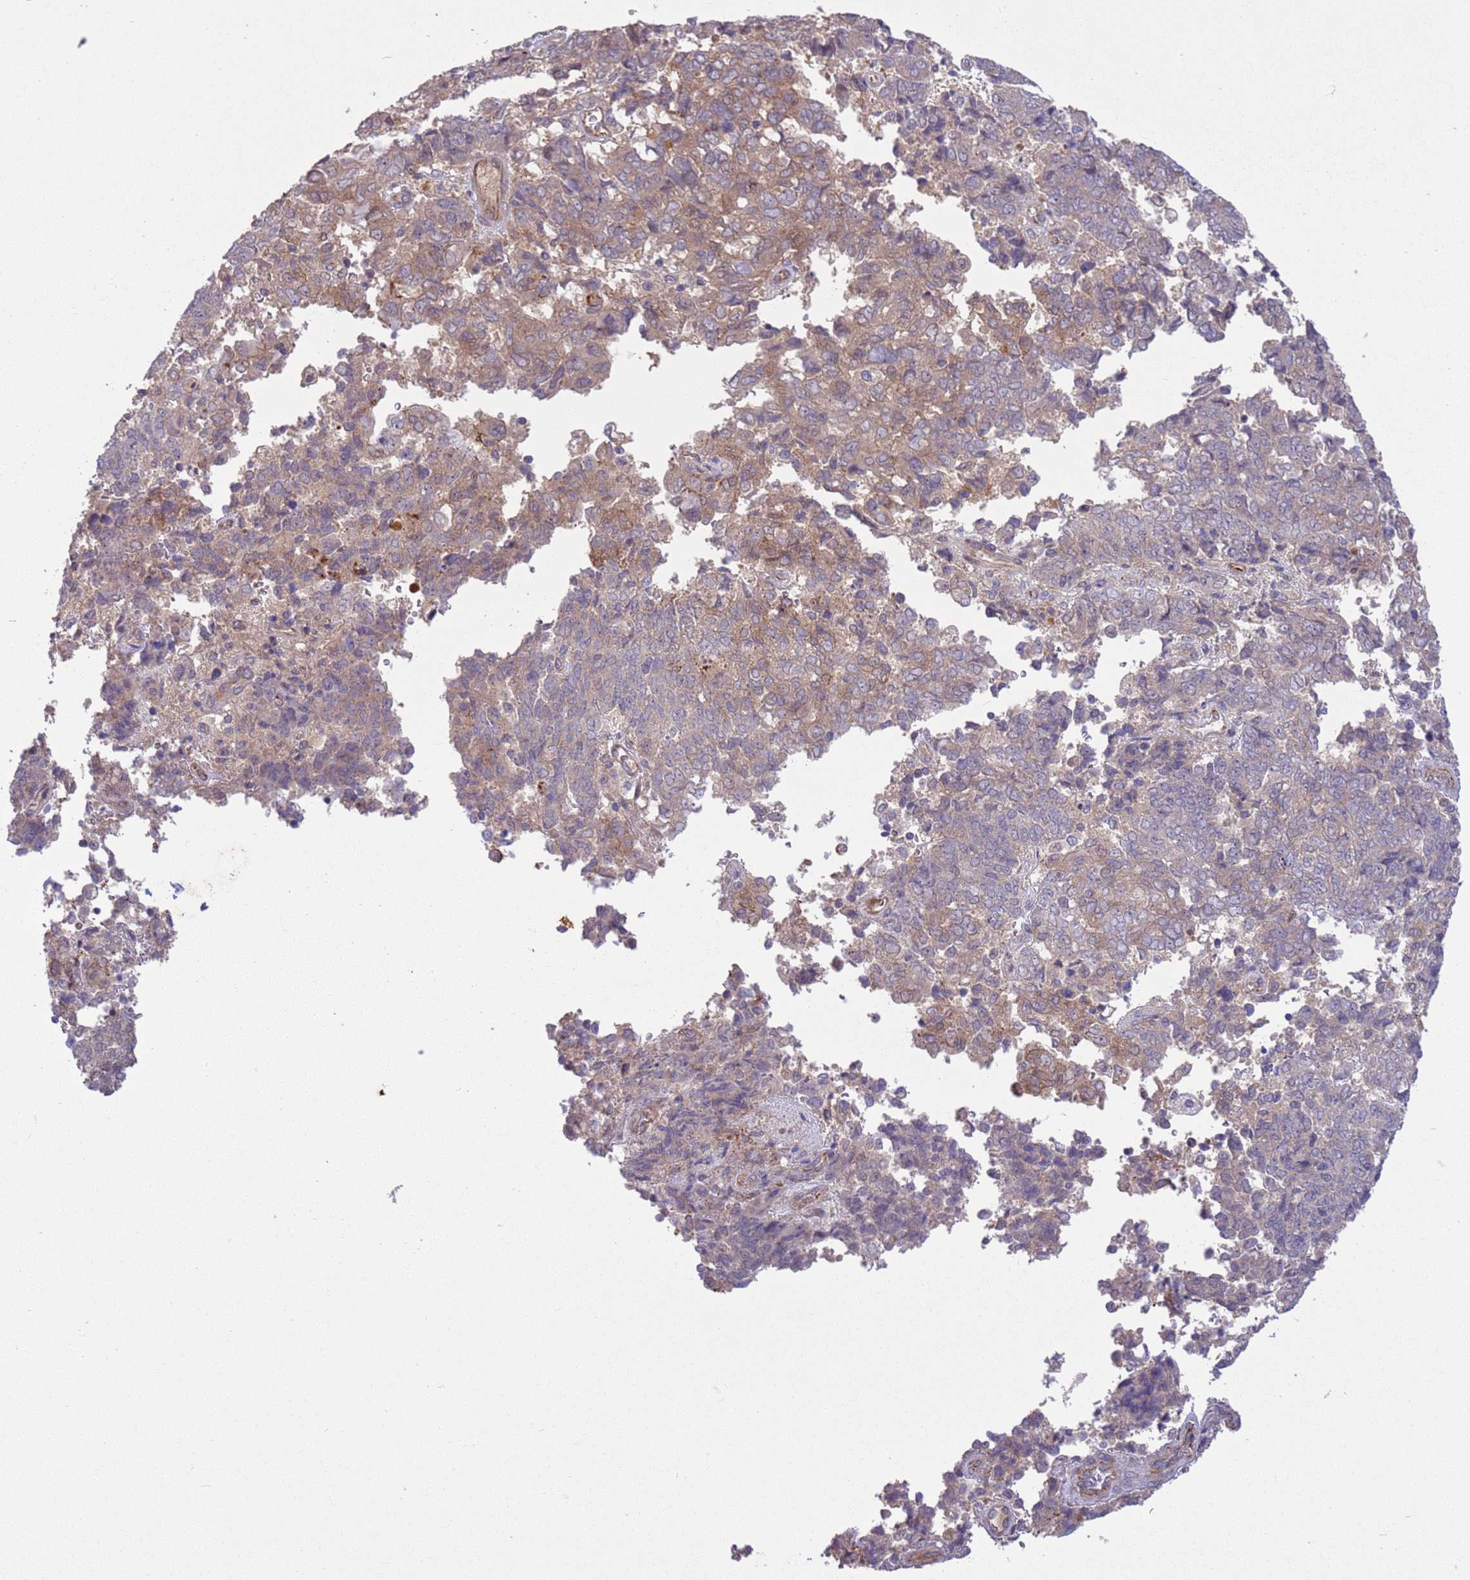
{"staining": {"intensity": "weak", "quantity": "<25%", "location": "cytoplasmic/membranous"}, "tissue": "endometrial cancer", "cell_type": "Tumor cells", "image_type": "cancer", "snomed": [{"axis": "morphology", "description": "Adenocarcinoma, NOS"}, {"axis": "topography", "description": "Endometrium"}], "caption": "Endometrial cancer (adenocarcinoma) was stained to show a protein in brown. There is no significant staining in tumor cells.", "gene": "GJA10", "patient": {"sex": "female", "age": 80}}